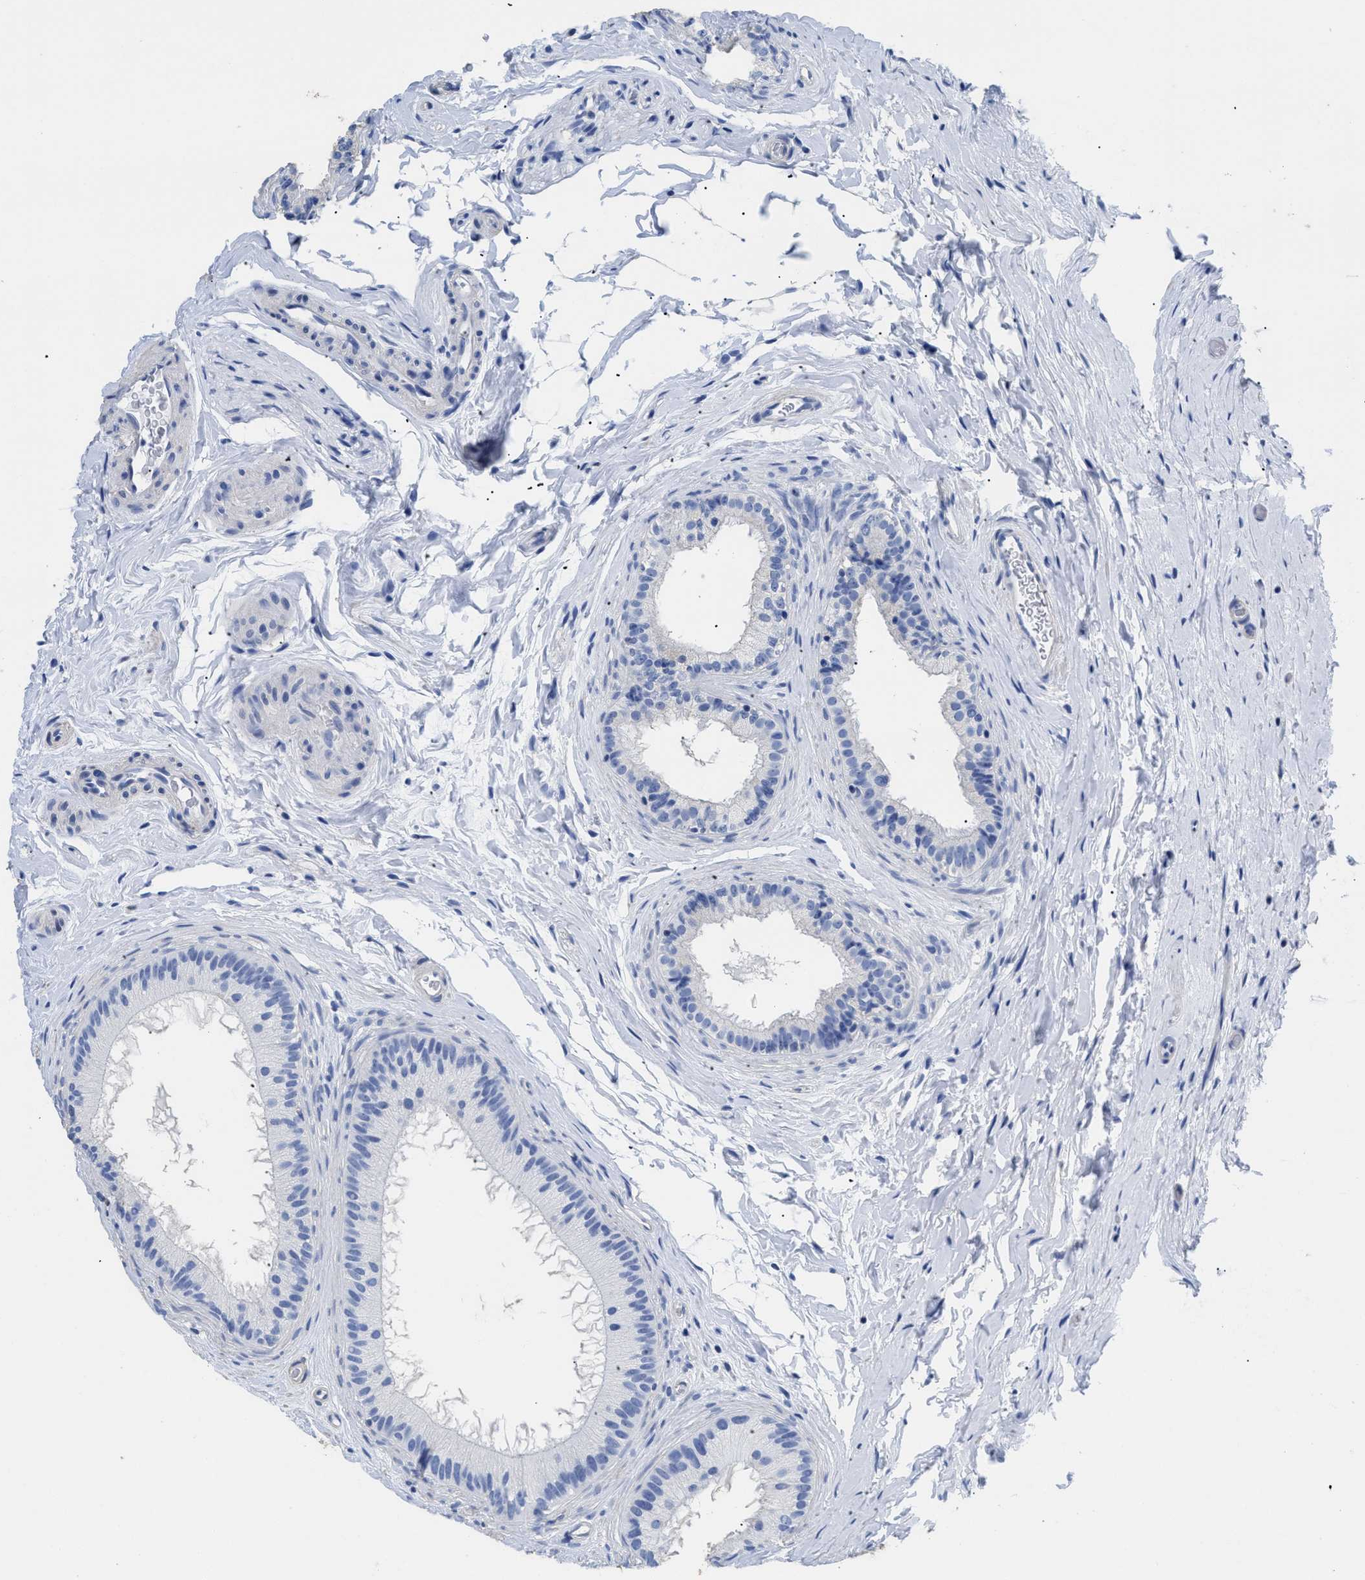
{"staining": {"intensity": "negative", "quantity": "none", "location": "none"}, "tissue": "epididymis", "cell_type": "Glandular cells", "image_type": "normal", "snomed": [{"axis": "morphology", "description": "Normal tissue, NOS"}, {"axis": "topography", "description": "Testis"}, {"axis": "topography", "description": "Epididymis"}], "caption": "There is no significant expression in glandular cells of epididymis. Nuclei are stained in blue.", "gene": "DLC1", "patient": {"sex": "male", "age": 36}}